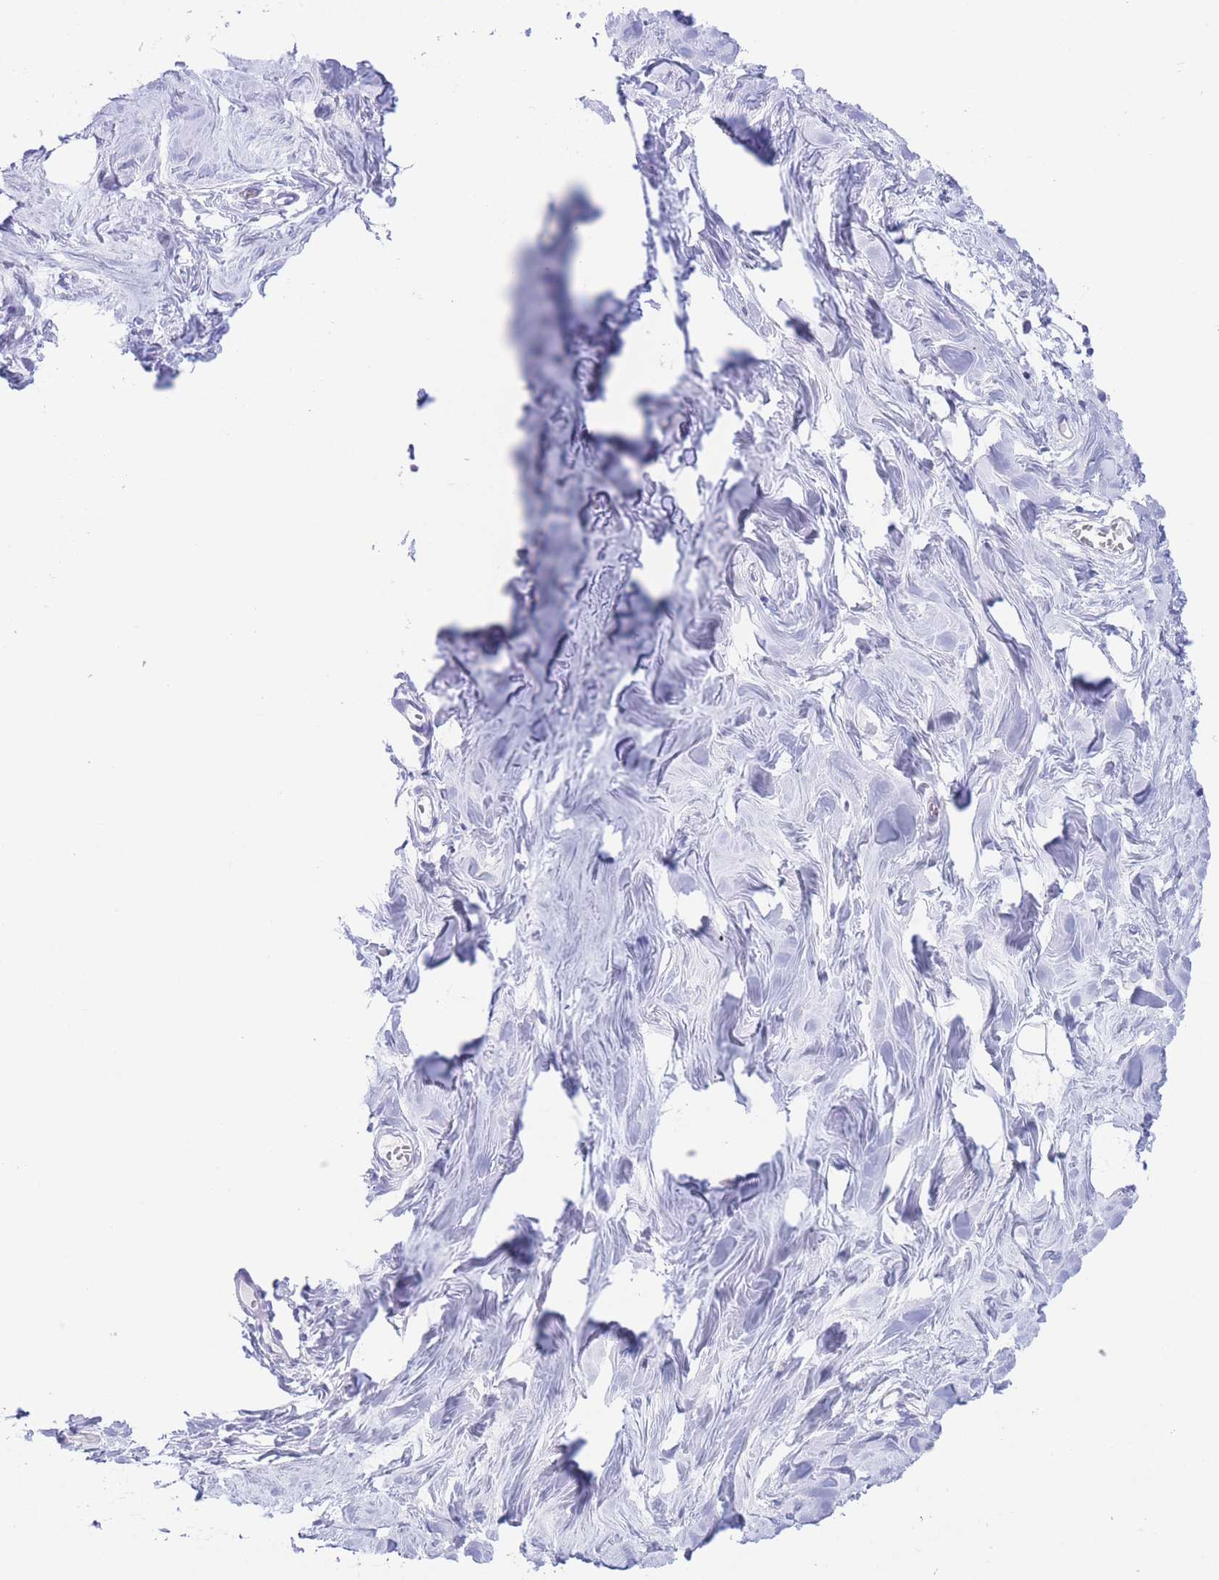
{"staining": {"intensity": "negative", "quantity": "none", "location": "none"}, "tissue": "breast", "cell_type": "Adipocytes", "image_type": "normal", "snomed": [{"axis": "morphology", "description": "Normal tissue, NOS"}, {"axis": "topography", "description": "Breast"}], "caption": "A histopathology image of human breast is negative for staining in adipocytes. The staining is performed using DAB brown chromogen with nuclei counter-stained in using hematoxylin.", "gene": "SLCO1B1", "patient": {"sex": "female", "age": 27}}